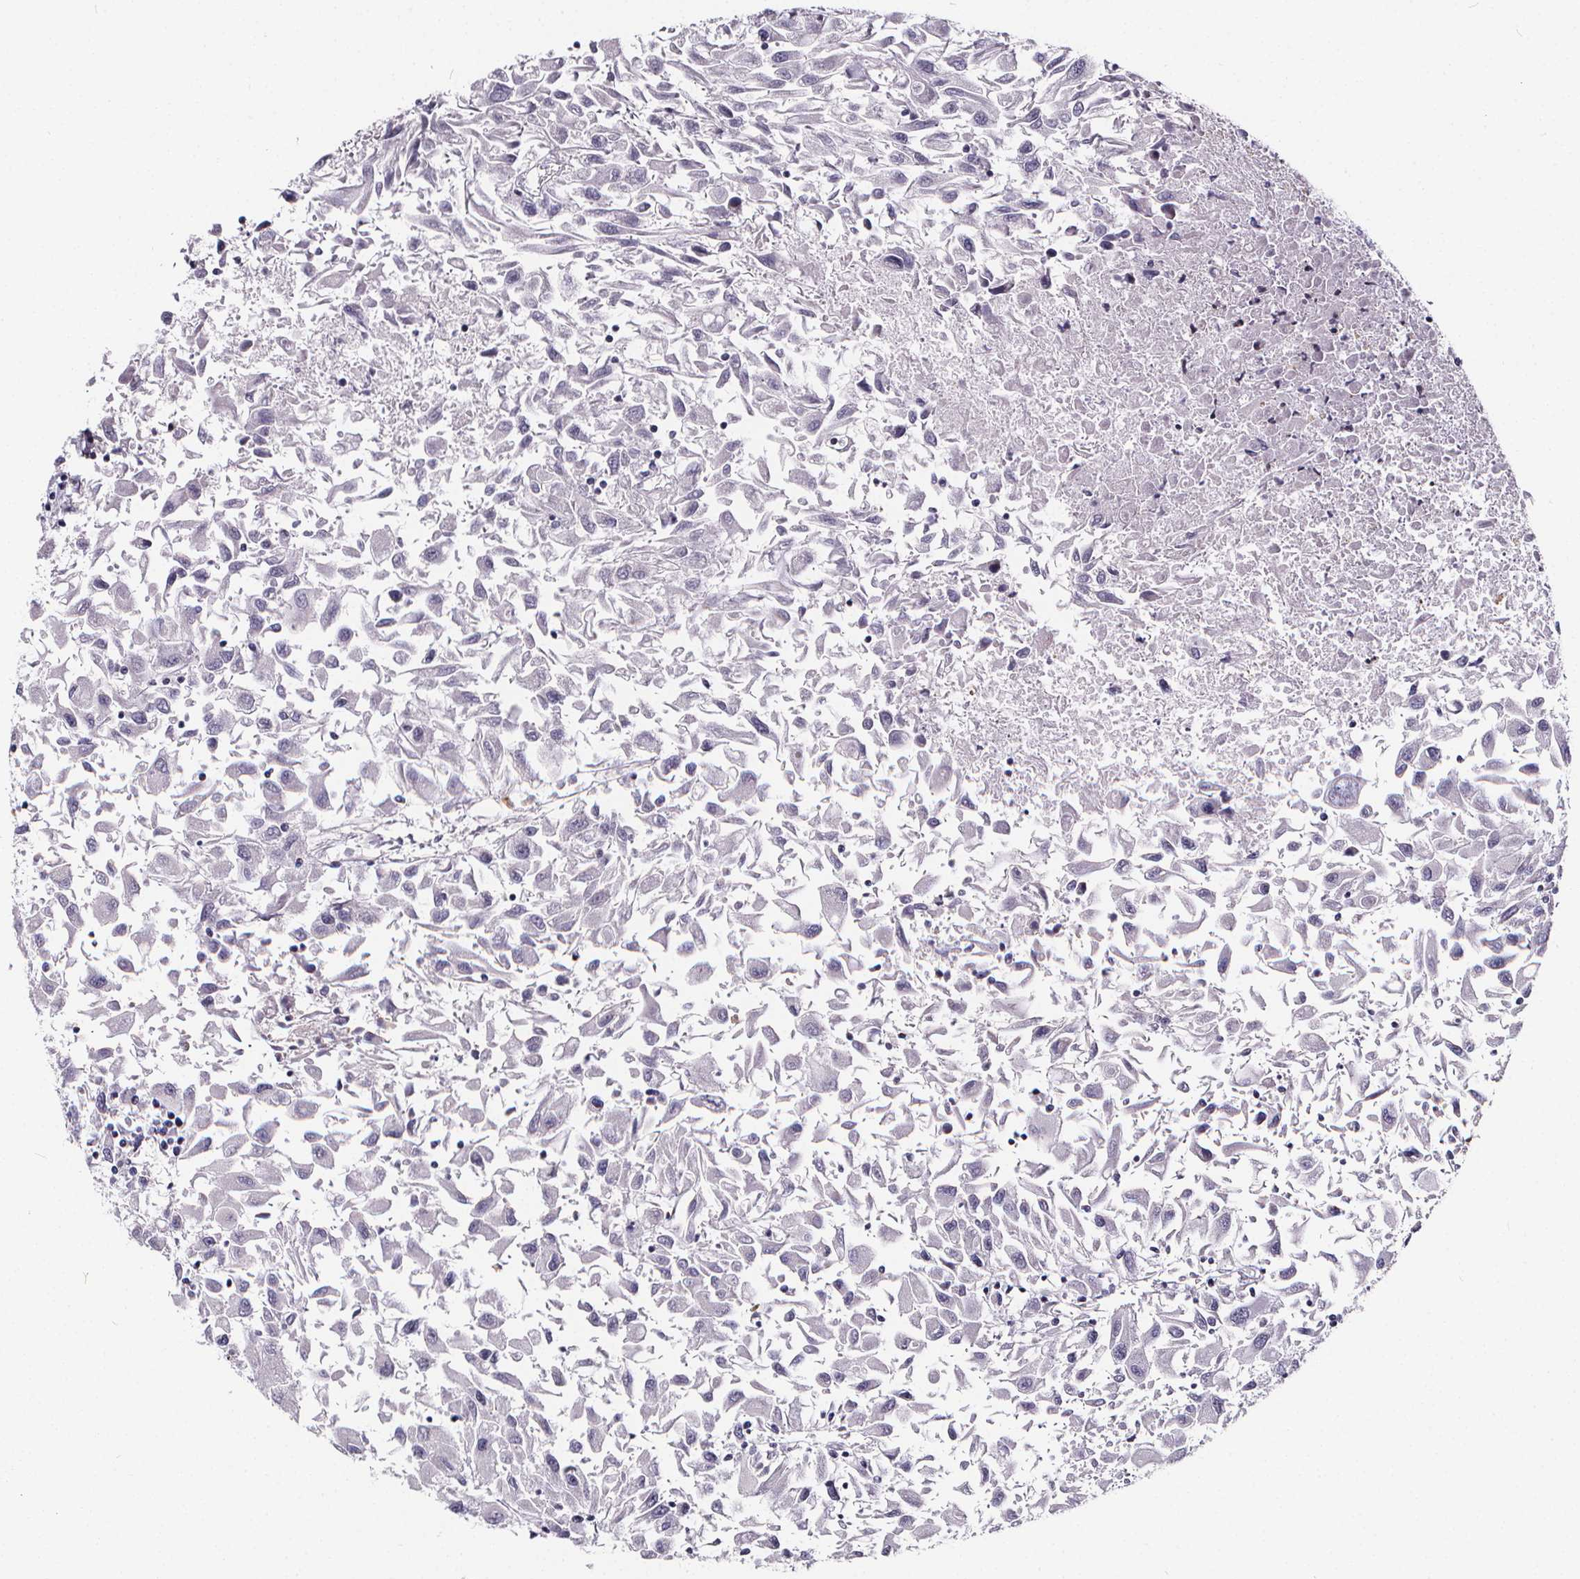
{"staining": {"intensity": "negative", "quantity": "none", "location": "none"}, "tissue": "renal cancer", "cell_type": "Tumor cells", "image_type": "cancer", "snomed": [{"axis": "morphology", "description": "Adenocarcinoma, NOS"}, {"axis": "topography", "description": "Kidney"}], "caption": "A micrograph of human renal cancer is negative for staining in tumor cells. (DAB (3,3'-diaminobenzidine) immunohistochemistry with hematoxylin counter stain).", "gene": "SPEF2", "patient": {"sex": "female", "age": 76}}